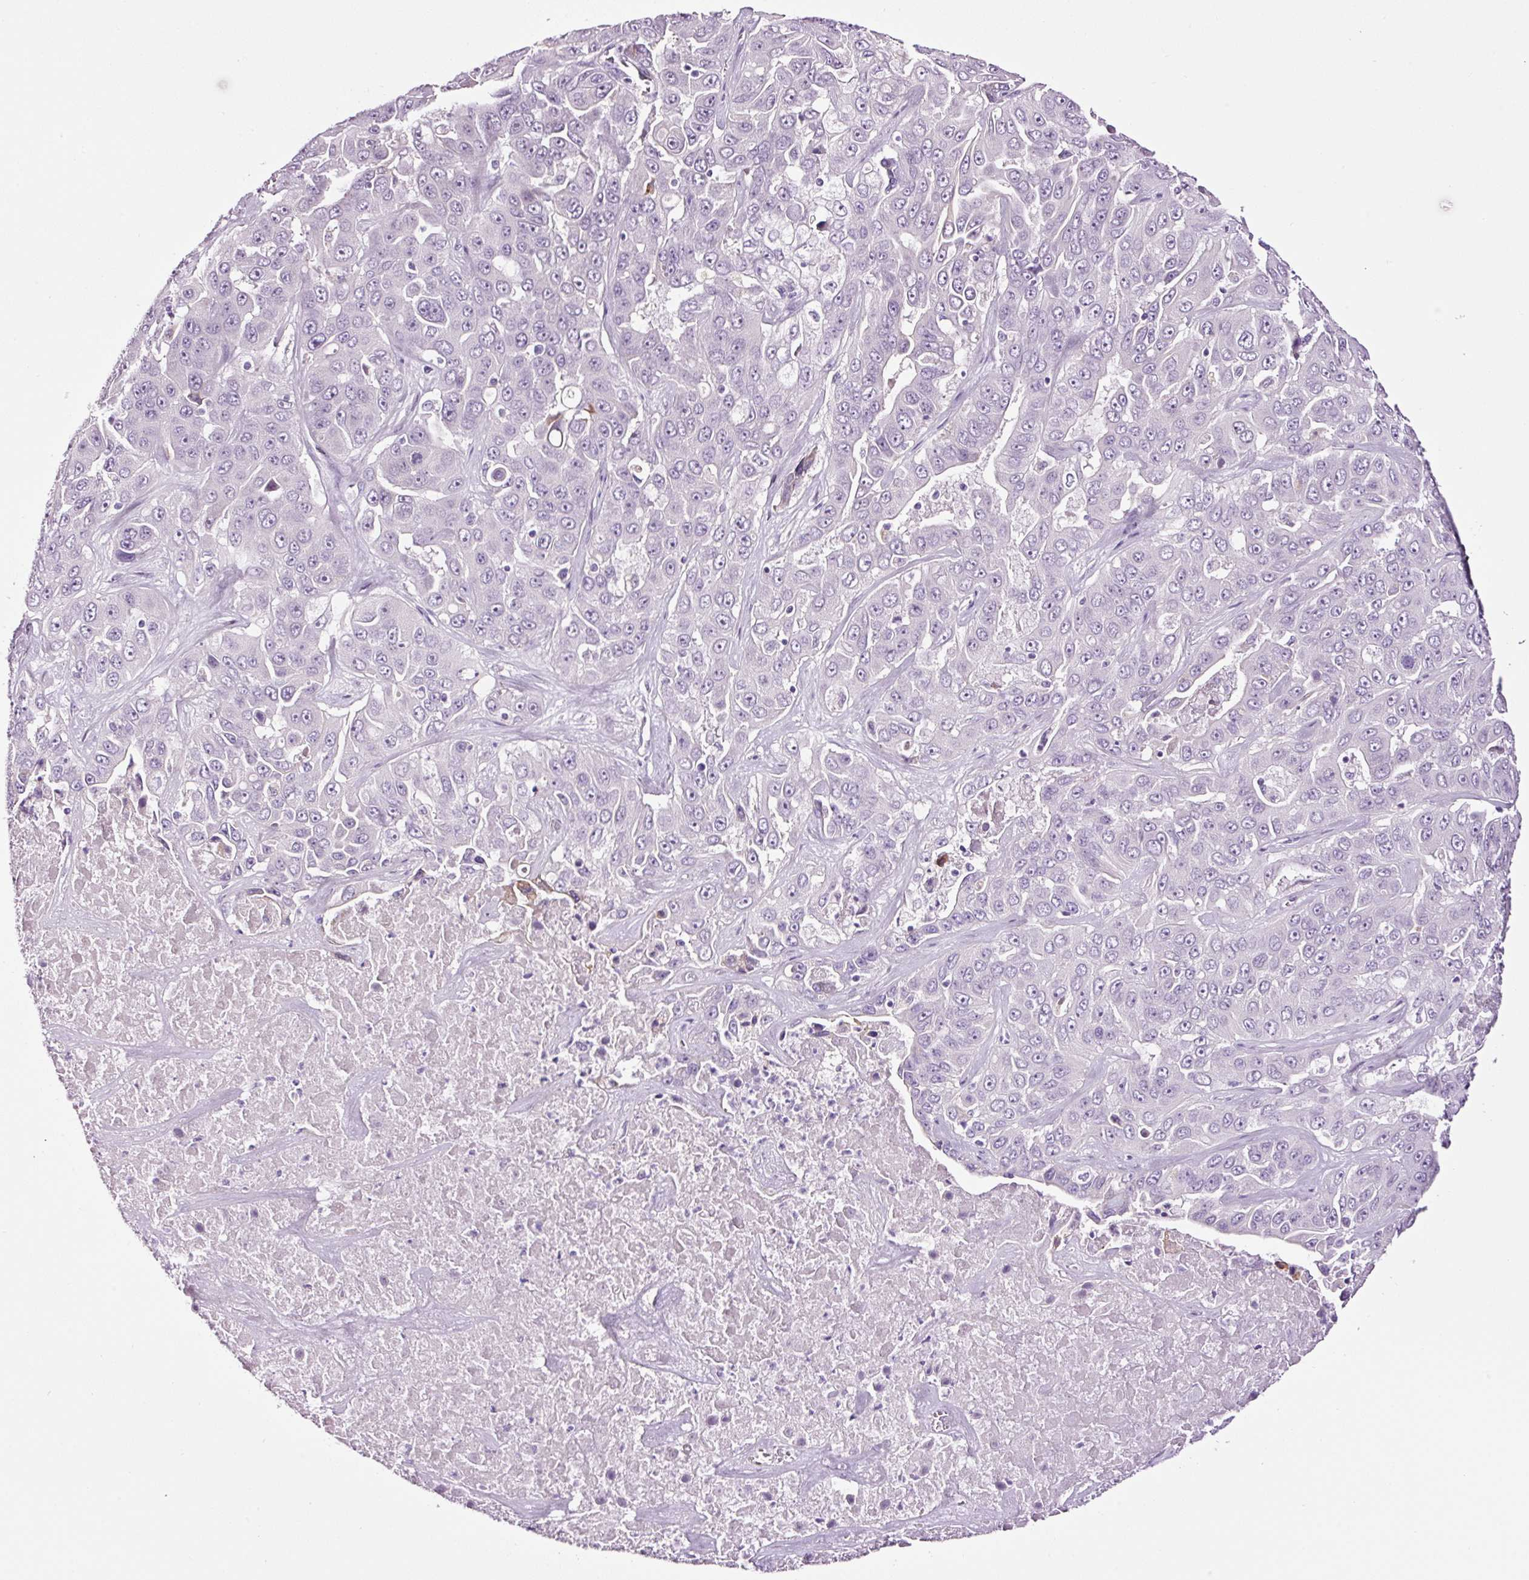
{"staining": {"intensity": "negative", "quantity": "none", "location": "none"}, "tissue": "liver cancer", "cell_type": "Tumor cells", "image_type": "cancer", "snomed": [{"axis": "morphology", "description": "Cholangiocarcinoma"}, {"axis": "topography", "description": "Liver"}], "caption": "There is no significant staining in tumor cells of liver cancer. (Brightfield microscopy of DAB (3,3'-diaminobenzidine) IHC at high magnification).", "gene": "RTF2", "patient": {"sex": "female", "age": 52}}